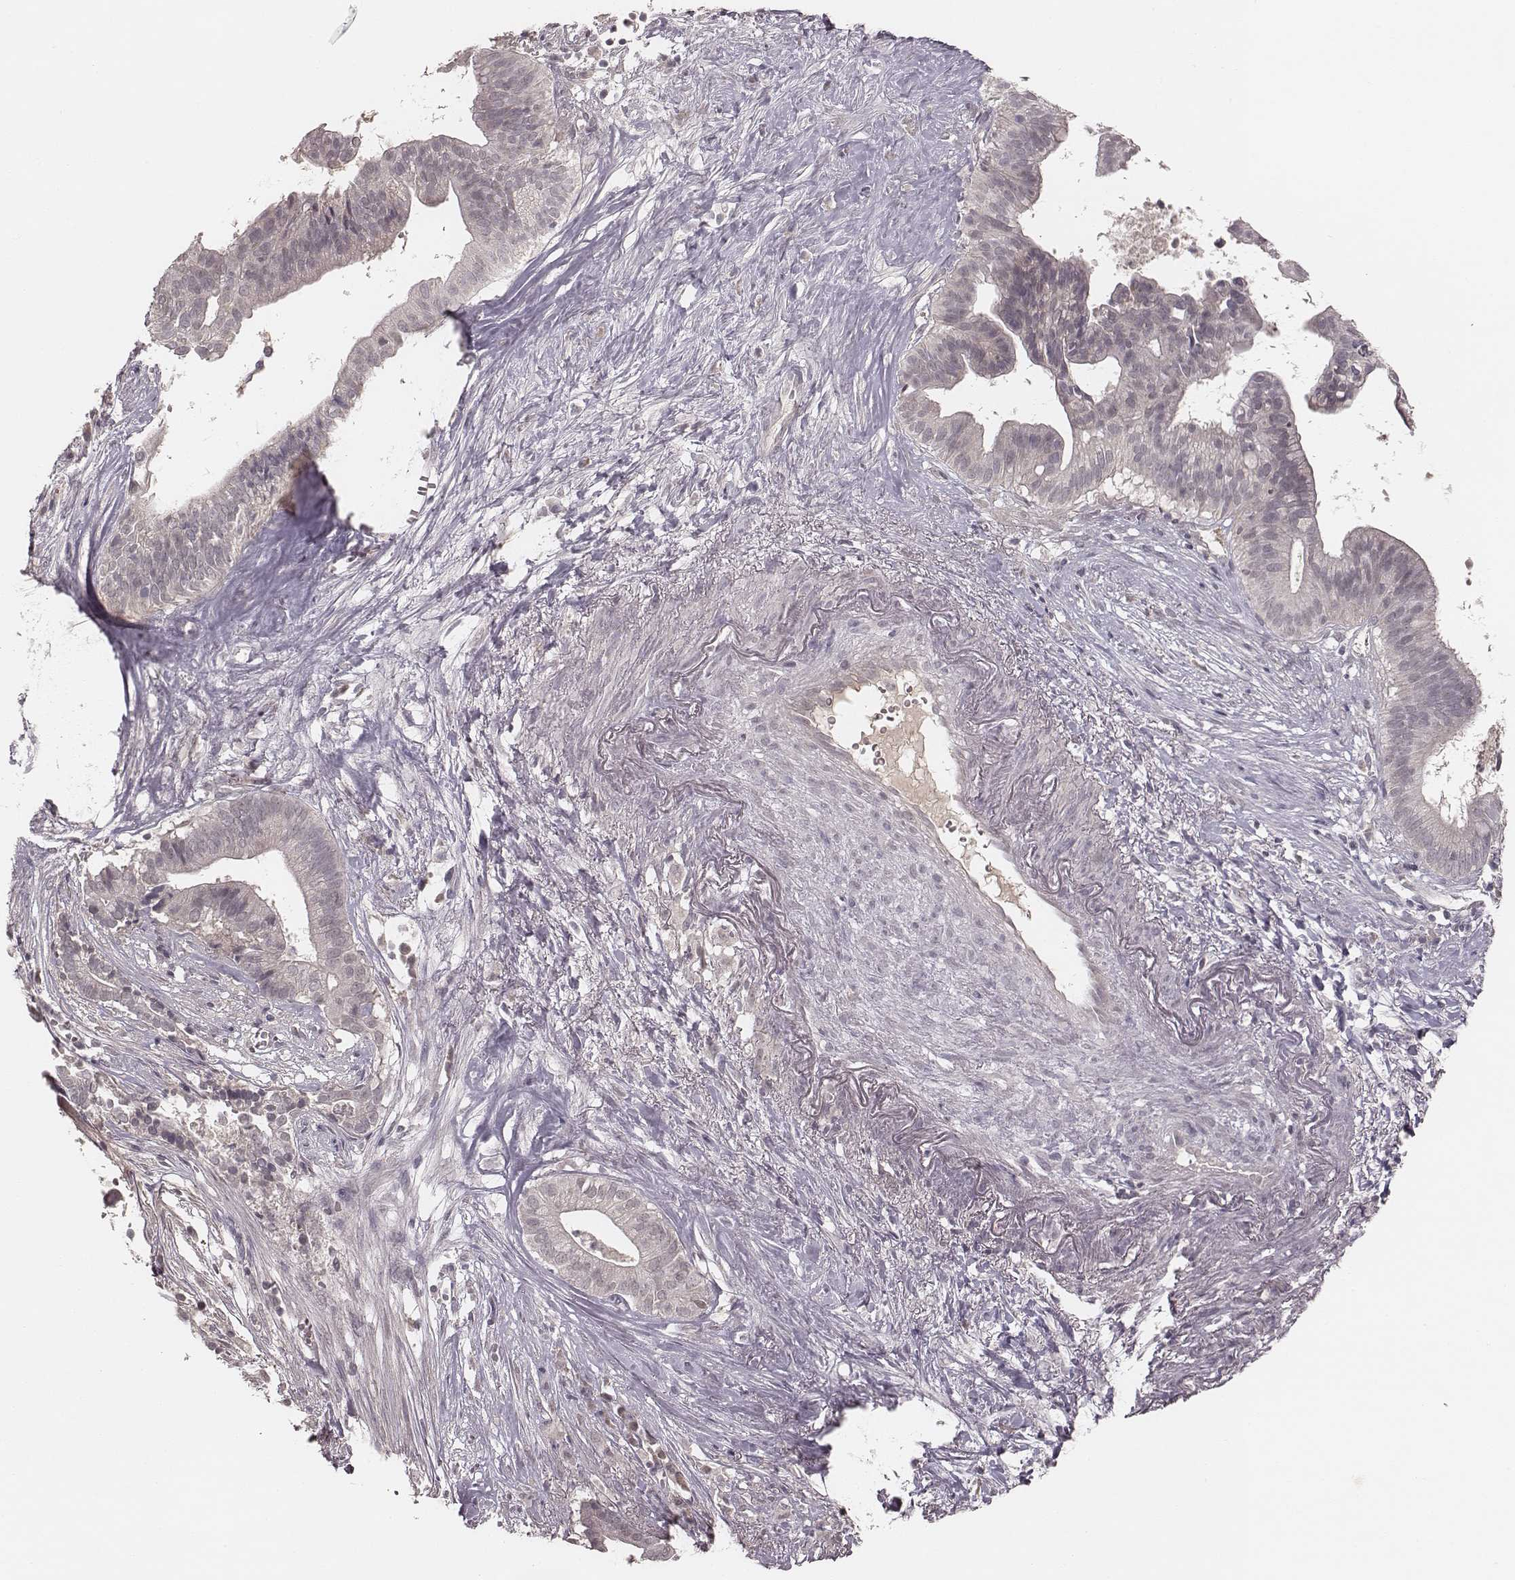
{"staining": {"intensity": "negative", "quantity": "none", "location": "none"}, "tissue": "pancreatic cancer", "cell_type": "Tumor cells", "image_type": "cancer", "snomed": [{"axis": "morphology", "description": "Adenocarcinoma, NOS"}, {"axis": "topography", "description": "Pancreas"}], "caption": "High magnification brightfield microscopy of pancreatic cancer (adenocarcinoma) stained with DAB (3,3'-diaminobenzidine) (brown) and counterstained with hematoxylin (blue): tumor cells show no significant staining.", "gene": "LY6K", "patient": {"sex": "male", "age": 61}}